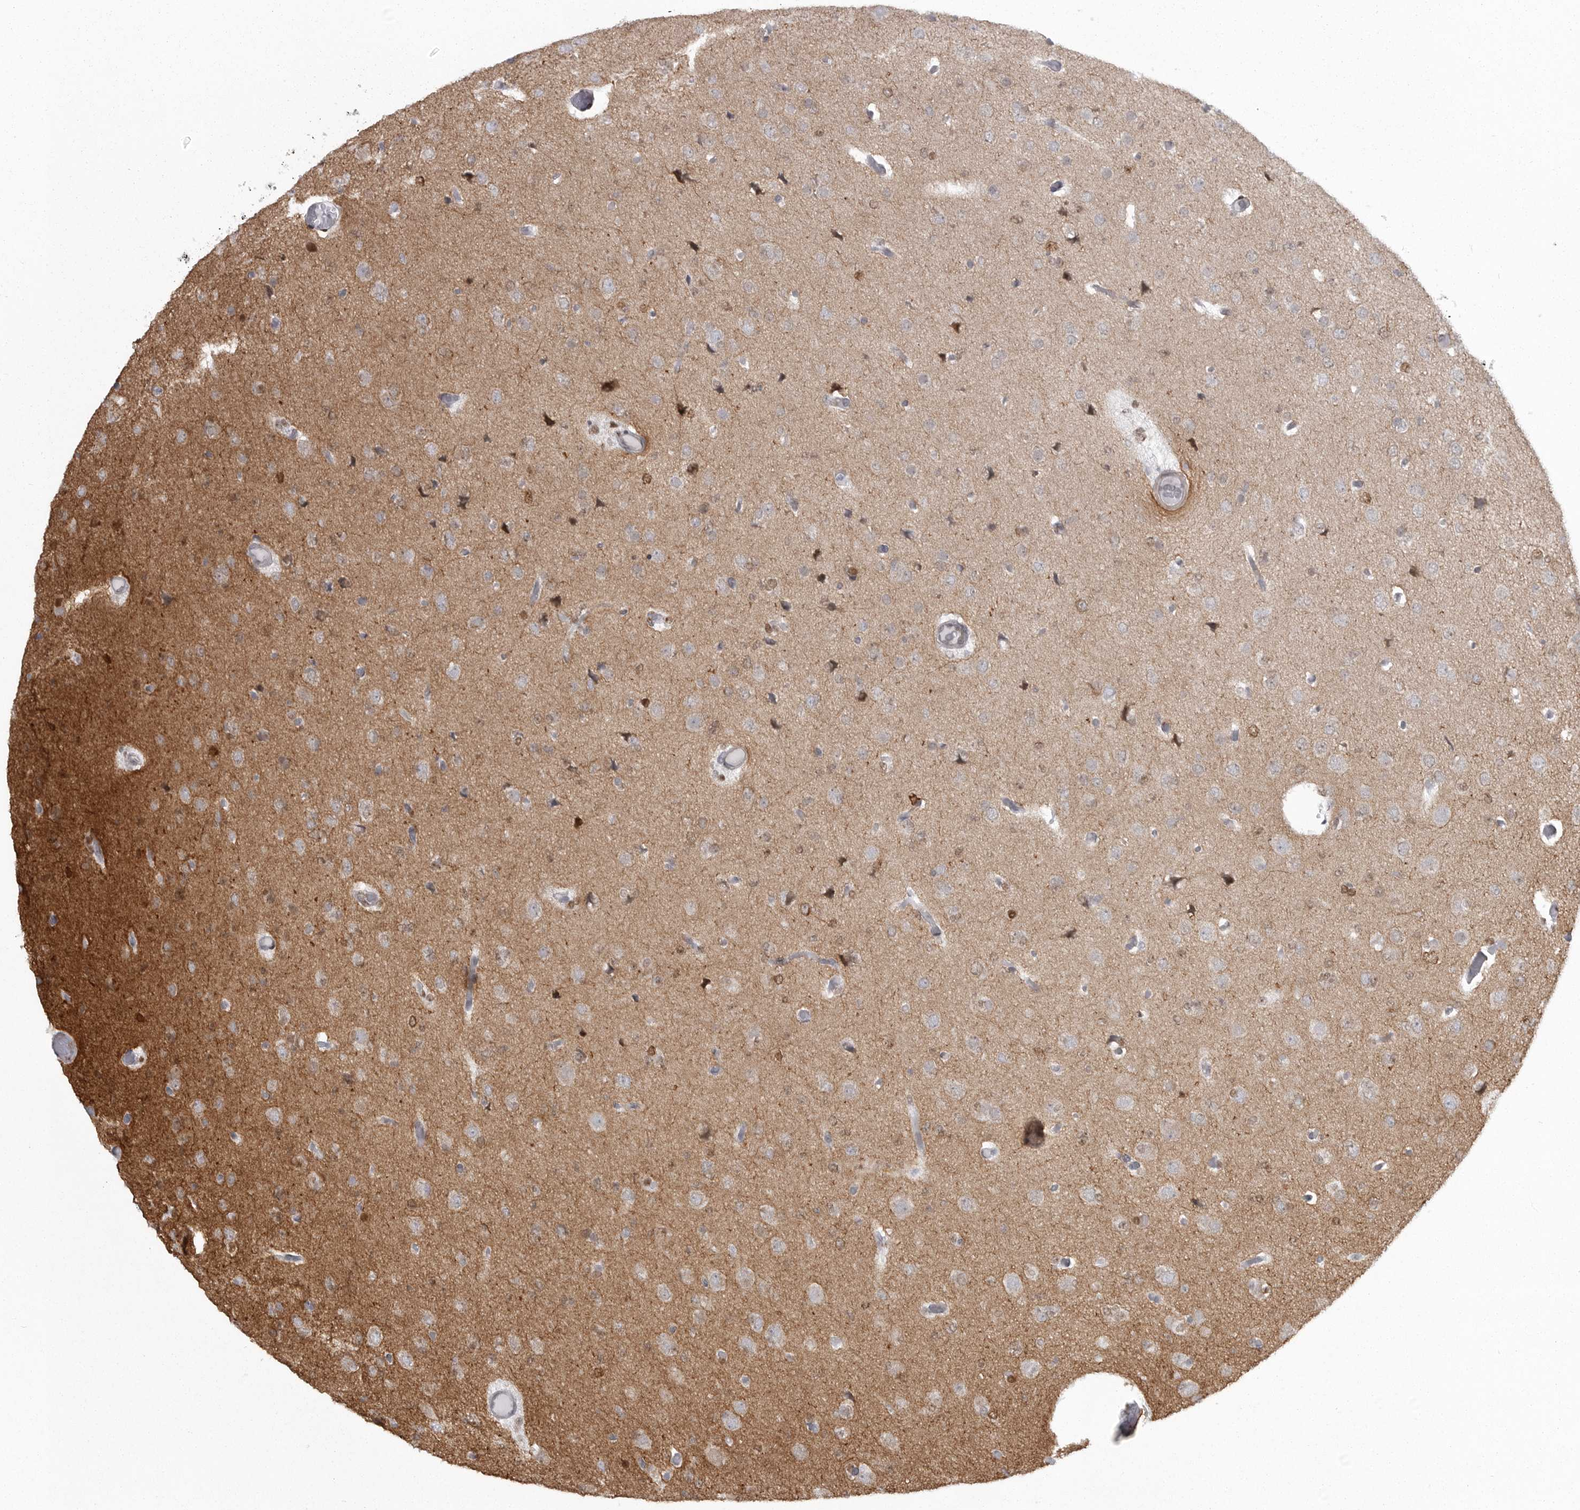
{"staining": {"intensity": "strong", "quantity": "<25%", "location": "nuclear"}, "tissue": "glioma", "cell_type": "Tumor cells", "image_type": "cancer", "snomed": [{"axis": "morphology", "description": "Glioma, malignant, Low grade"}, {"axis": "topography", "description": "Brain"}], "caption": "Strong nuclear expression is seen in about <25% of tumor cells in low-grade glioma (malignant).", "gene": "HMGN3", "patient": {"sex": "female", "age": 22}}